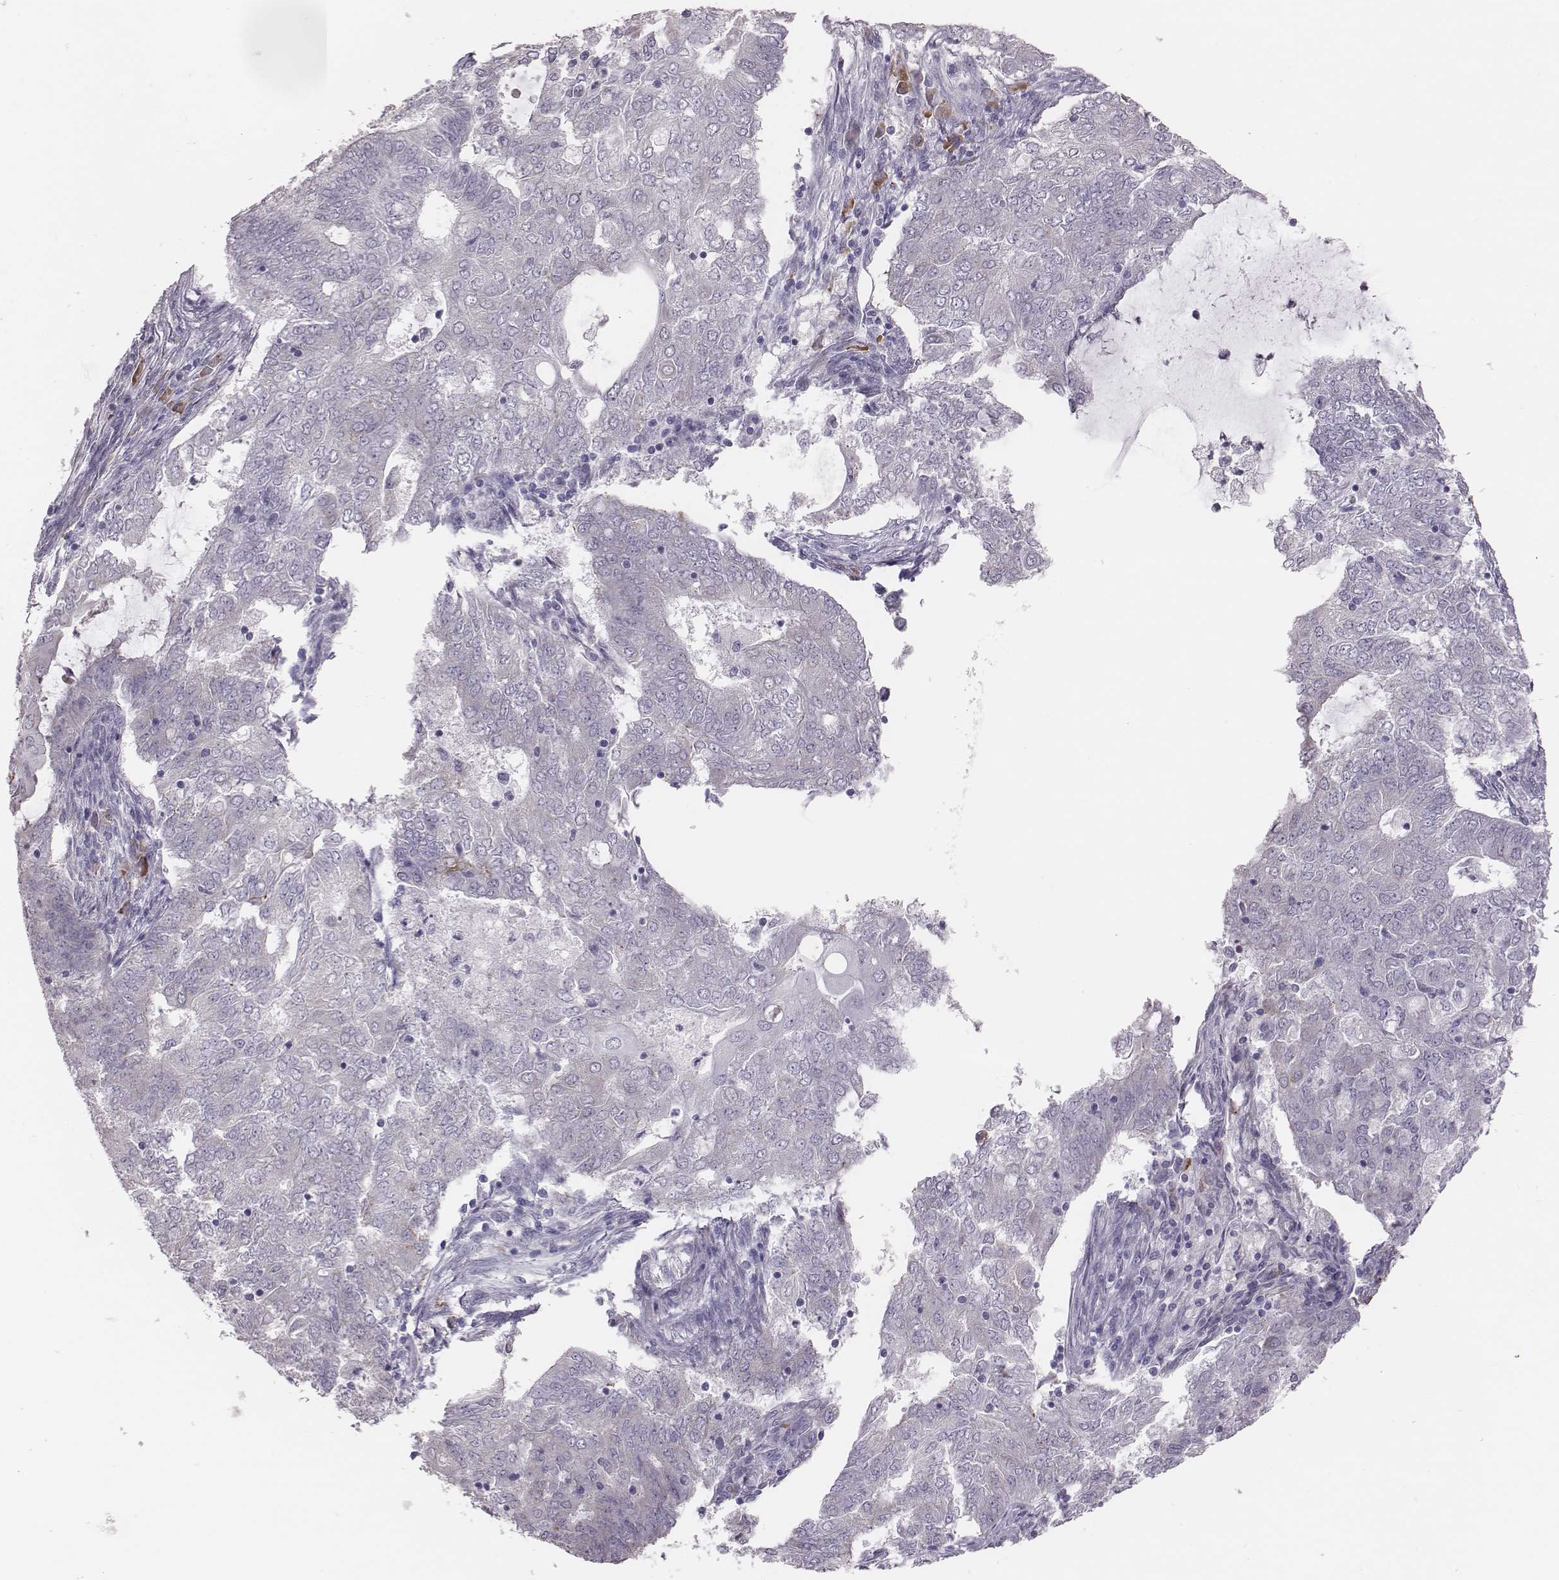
{"staining": {"intensity": "negative", "quantity": "none", "location": "none"}, "tissue": "endometrial cancer", "cell_type": "Tumor cells", "image_type": "cancer", "snomed": [{"axis": "morphology", "description": "Adenocarcinoma, NOS"}, {"axis": "topography", "description": "Endometrium"}], "caption": "The micrograph demonstrates no staining of tumor cells in endometrial cancer (adenocarcinoma). Brightfield microscopy of IHC stained with DAB (3,3'-diaminobenzidine) (brown) and hematoxylin (blue), captured at high magnification.", "gene": "PBK", "patient": {"sex": "female", "age": 62}}